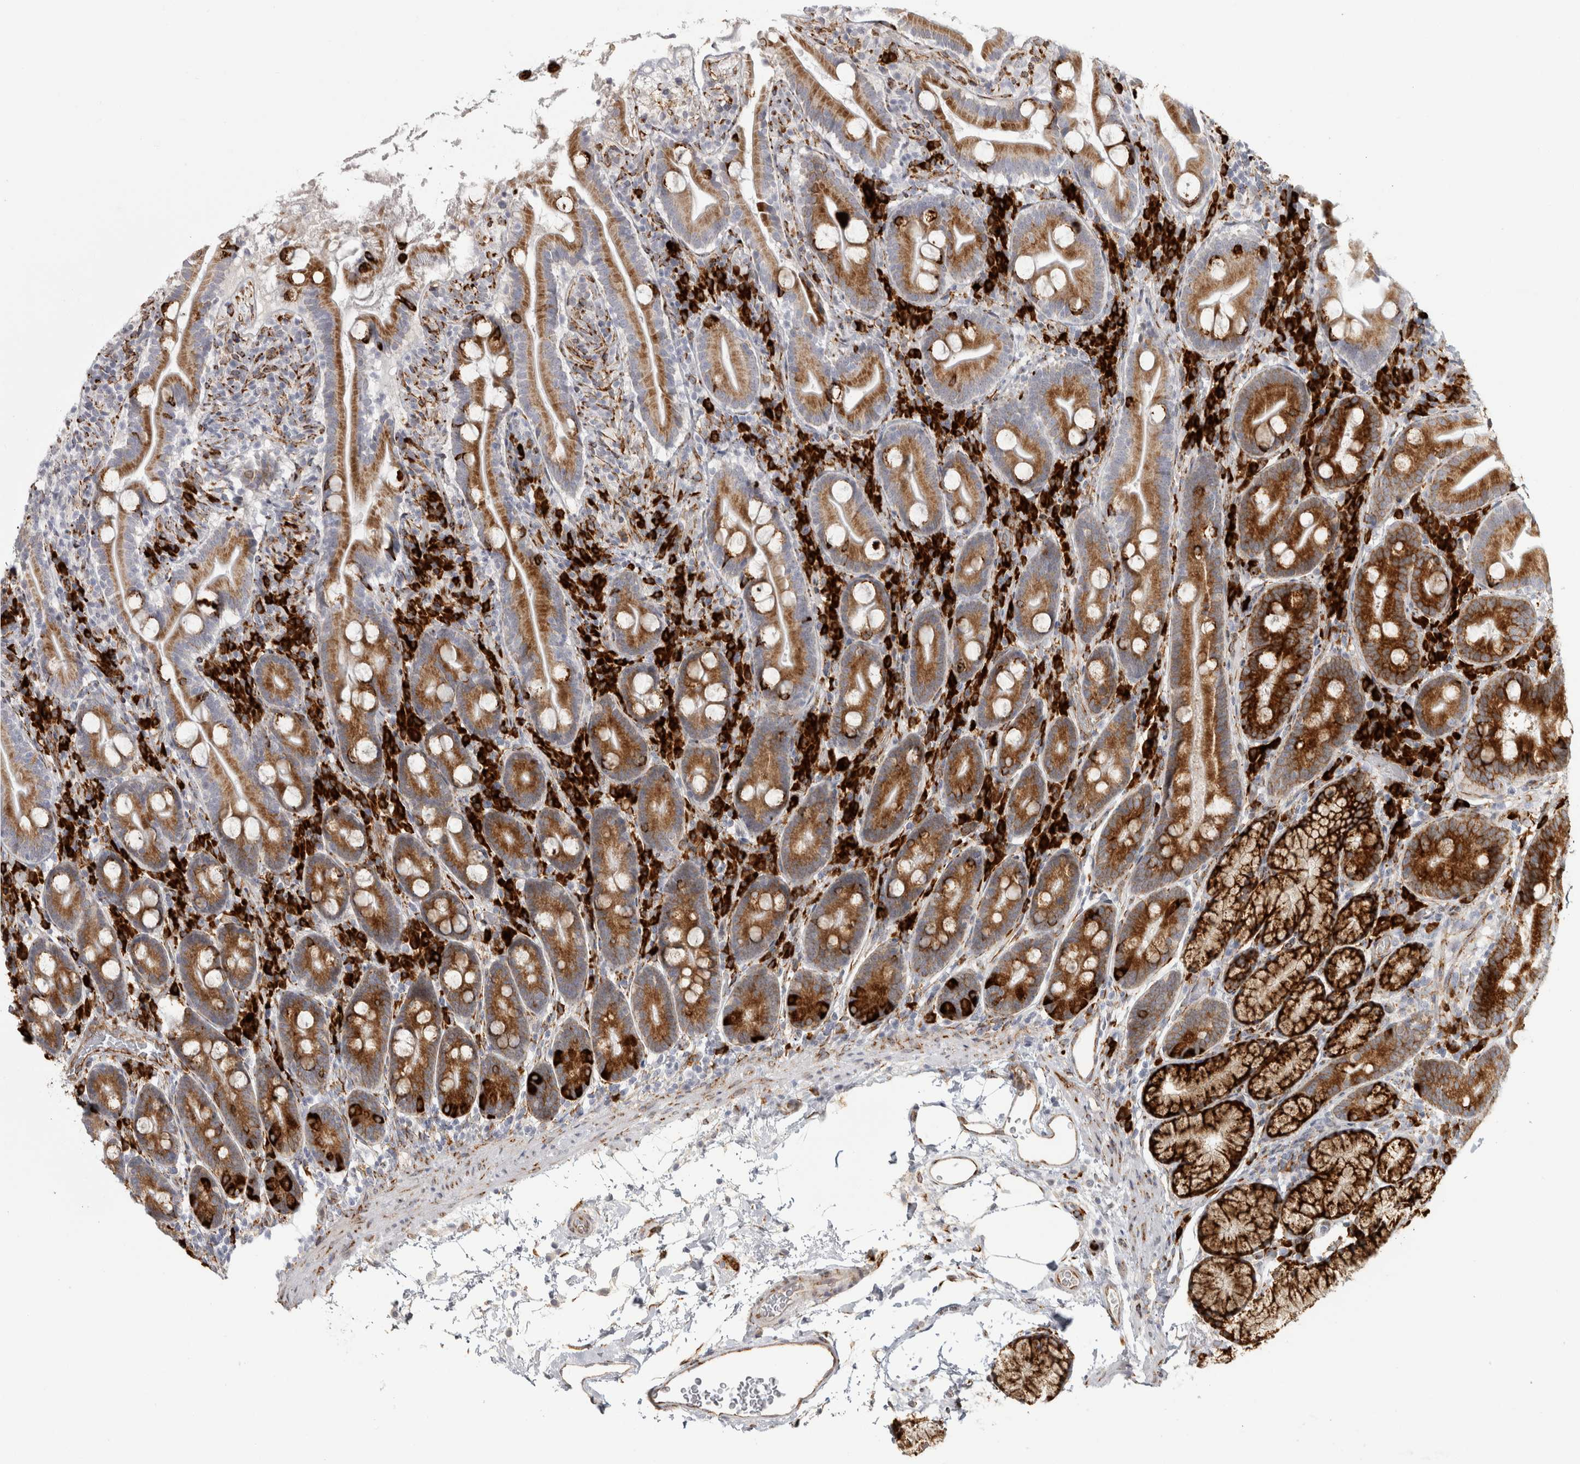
{"staining": {"intensity": "strong", "quantity": ">75%", "location": "cytoplasmic/membranous"}, "tissue": "duodenum", "cell_type": "Glandular cells", "image_type": "normal", "snomed": [{"axis": "morphology", "description": "Normal tissue, NOS"}, {"axis": "topography", "description": "Duodenum"}], "caption": "The histopathology image shows staining of benign duodenum, revealing strong cytoplasmic/membranous protein positivity (brown color) within glandular cells. The staining was performed using DAB to visualize the protein expression in brown, while the nuclei were stained in blue with hematoxylin (Magnification: 20x).", "gene": "OSTN", "patient": {"sex": "male", "age": 35}}